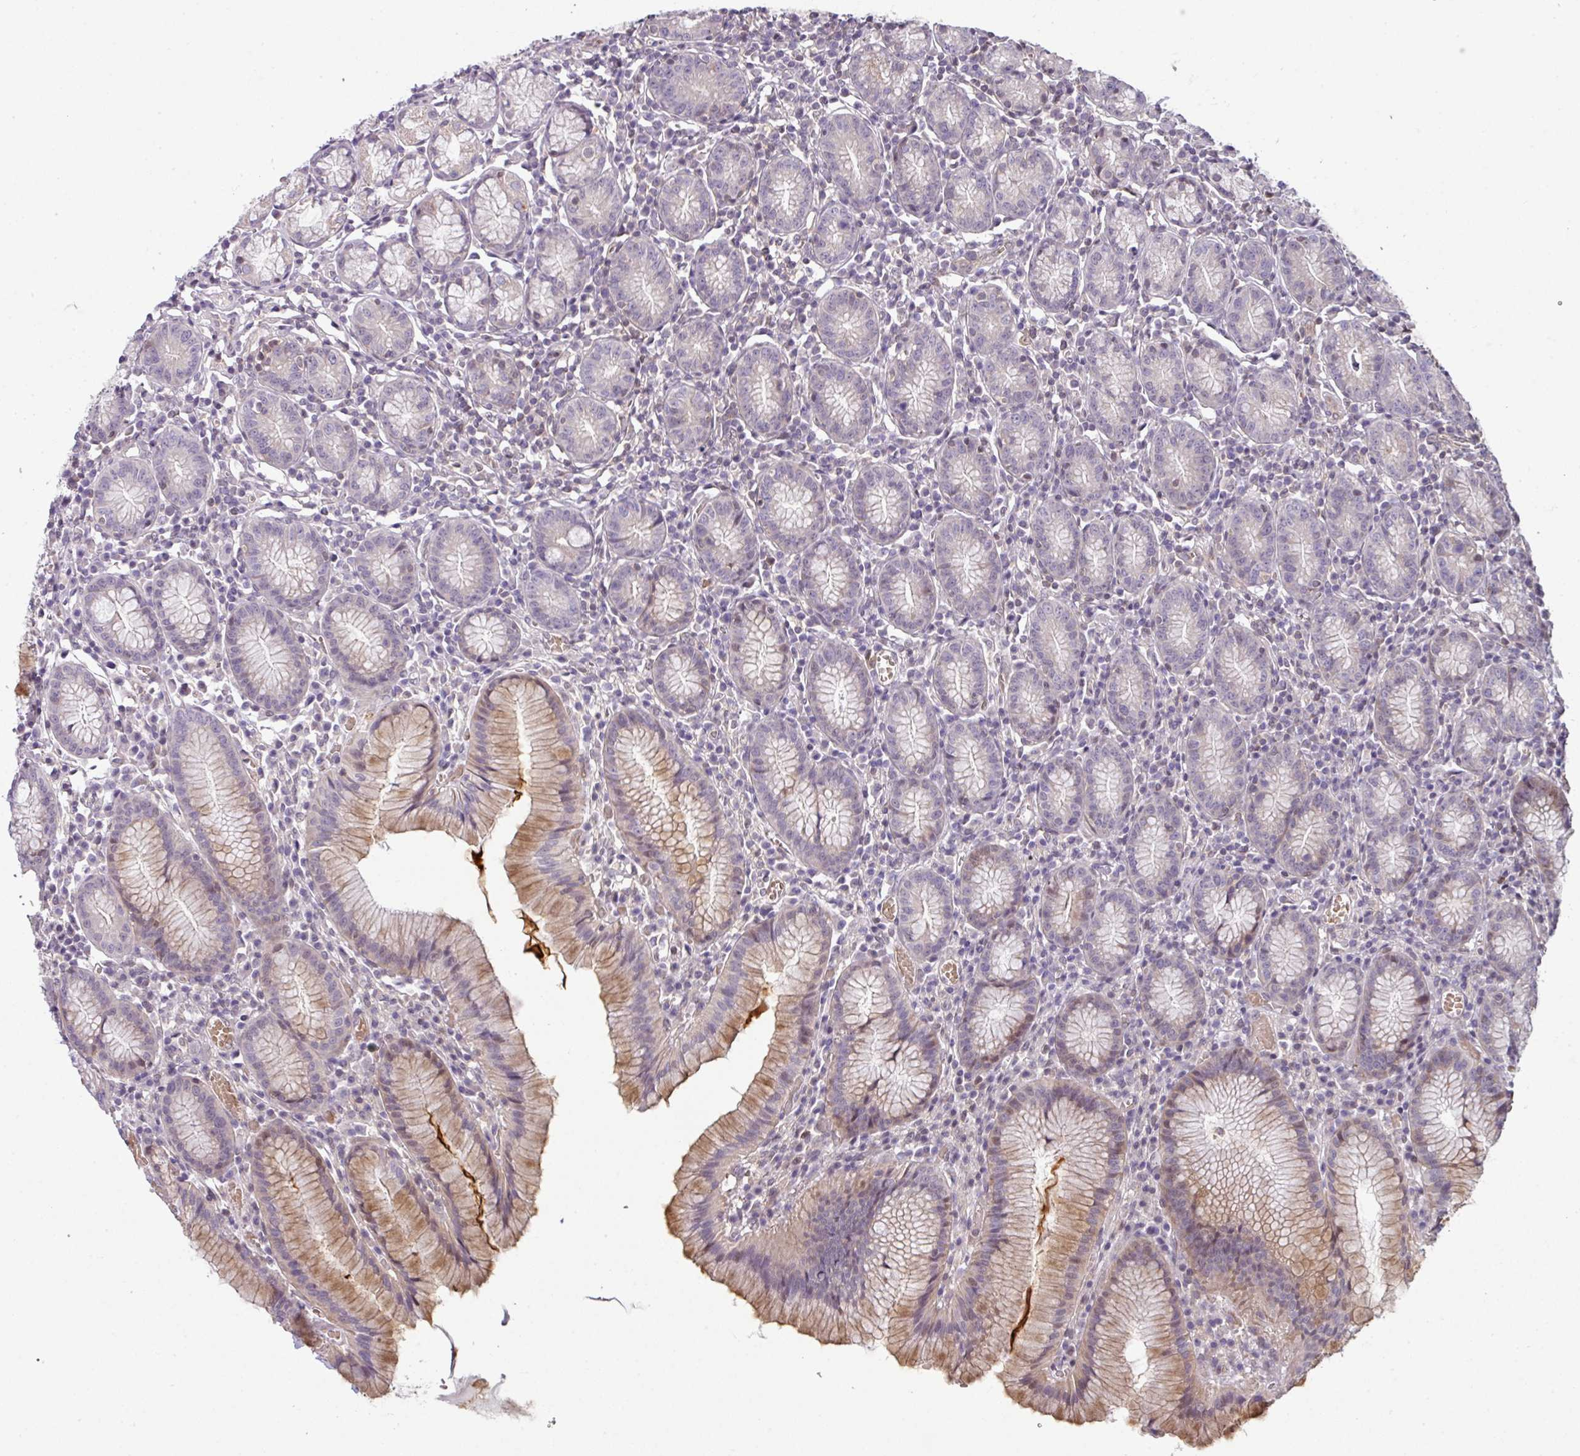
{"staining": {"intensity": "strong", "quantity": "<25%", "location": "cytoplasmic/membranous,nuclear"}, "tissue": "stomach", "cell_type": "Glandular cells", "image_type": "normal", "snomed": [{"axis": "morphology", "description": "Normal tissue, NOS"}, {"axis": "topography", "description": "Stomach"}], "caption": "Strong cytoplasmic/membranous,nuclear staining for a protein is appreciated in about <25% of glandular cells of unremarkable stomach using immunohistochemistry (IHC).", "gene": "STAT5A", "patient": {"sex": "male", "age": 55}}